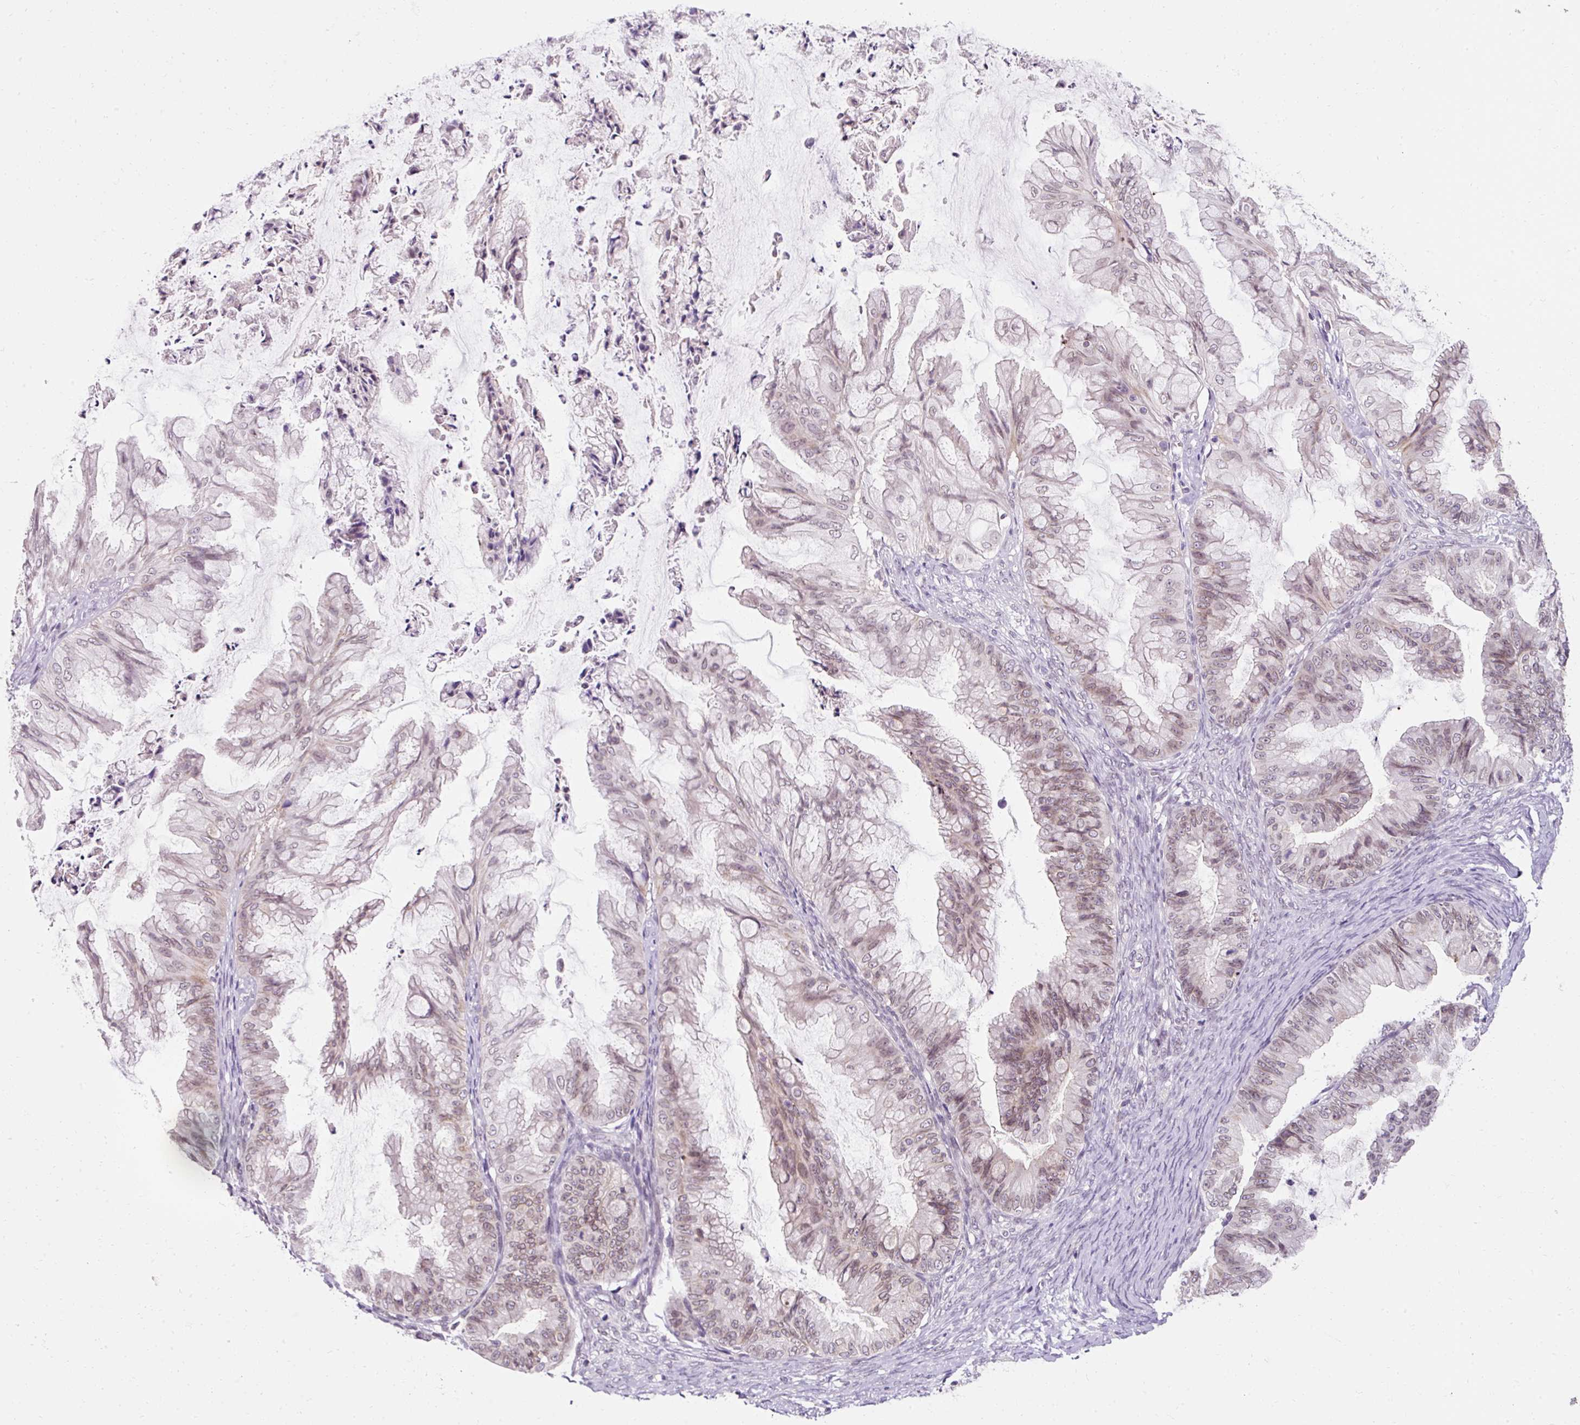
{"staining": {"intensity": "weak", "quantity": "25%-75%", "location": "nuclear"}, "tissue": "ovarian cancer", "cell_type": "Tumor cells", "image_type": "cancer", "snomed": [{"axis": "morphology", "description": "Cystadenocarcinoma, mucinous, NOS"}, {"axis": "topography", "description": "Ovary"}], "caption": "A micrograph of human ovarian cancer (mucinous cystadenocarcinoma) stained for a protein reveals weak nuclear brown staining in tumor cells.", "gene": "ZNF610", "patient": {"sex": "female", "age": 35}}